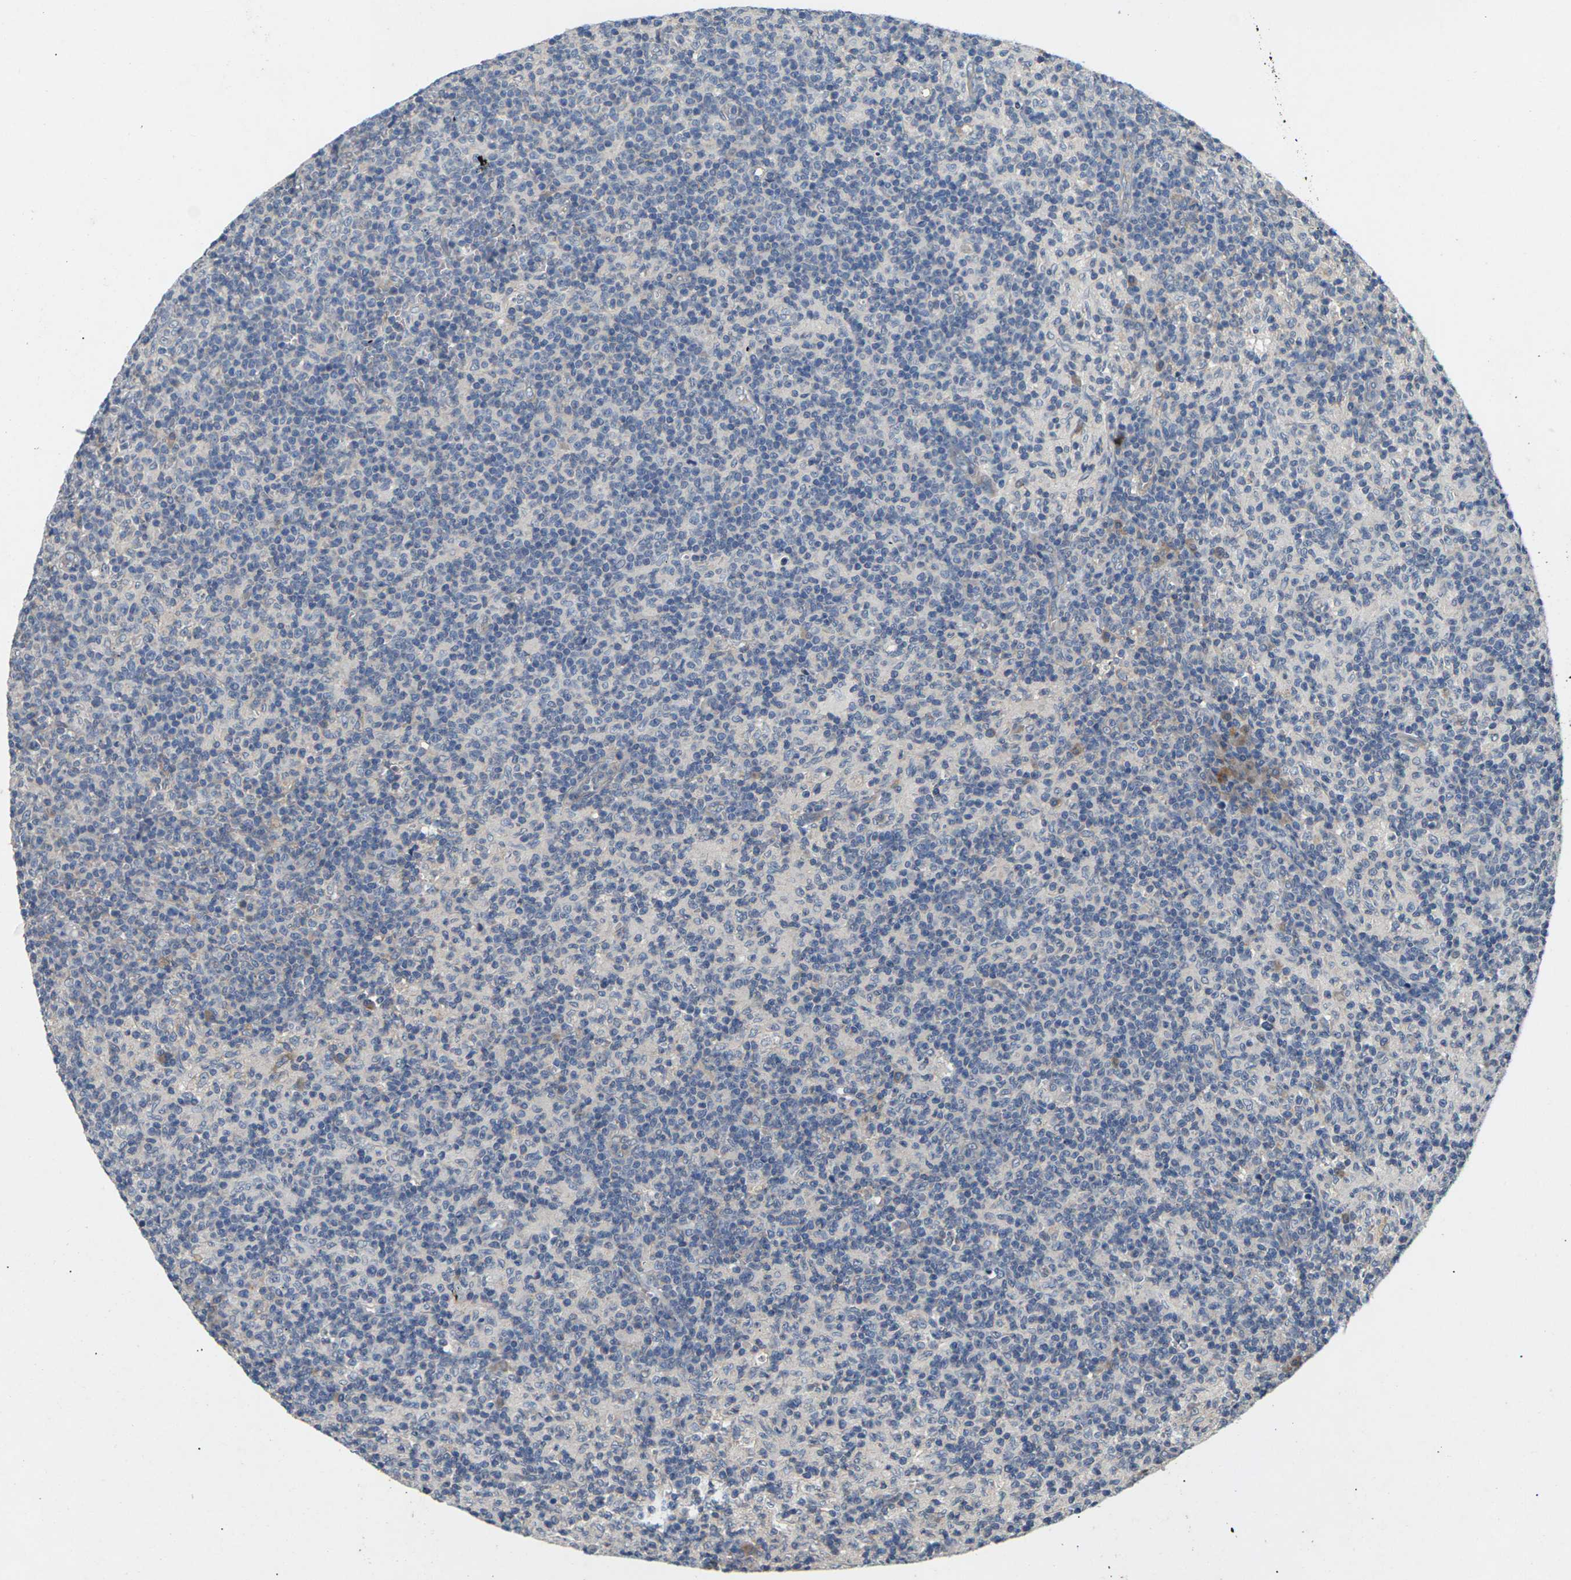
{"staining": {"intensity": "negative", "quantity": "none", "location": "none"}, "tissue": "lymph node", "cell_type": "Germinal center cells", "image_type": "normal", "snomed": [{"axis": "morphology", "description": "Normal tissue, NOS"}, {"axis": "morphology", "description": "Inflammation, NOS"}, {"axis": "topography", "description": "Lymph node"}], "caption": "This photomicrograph is of unremarkable lymph node stained with immunohistochemistry to label a protein in brown with the nuclei are counter-stained blue. There is no expression in germinal center cells. (DAB (3,3'-diaminobenzidine) IHC, high magnification).", "gene": "SLC2A2", "patient": {"sex": "male", "age": 55}}